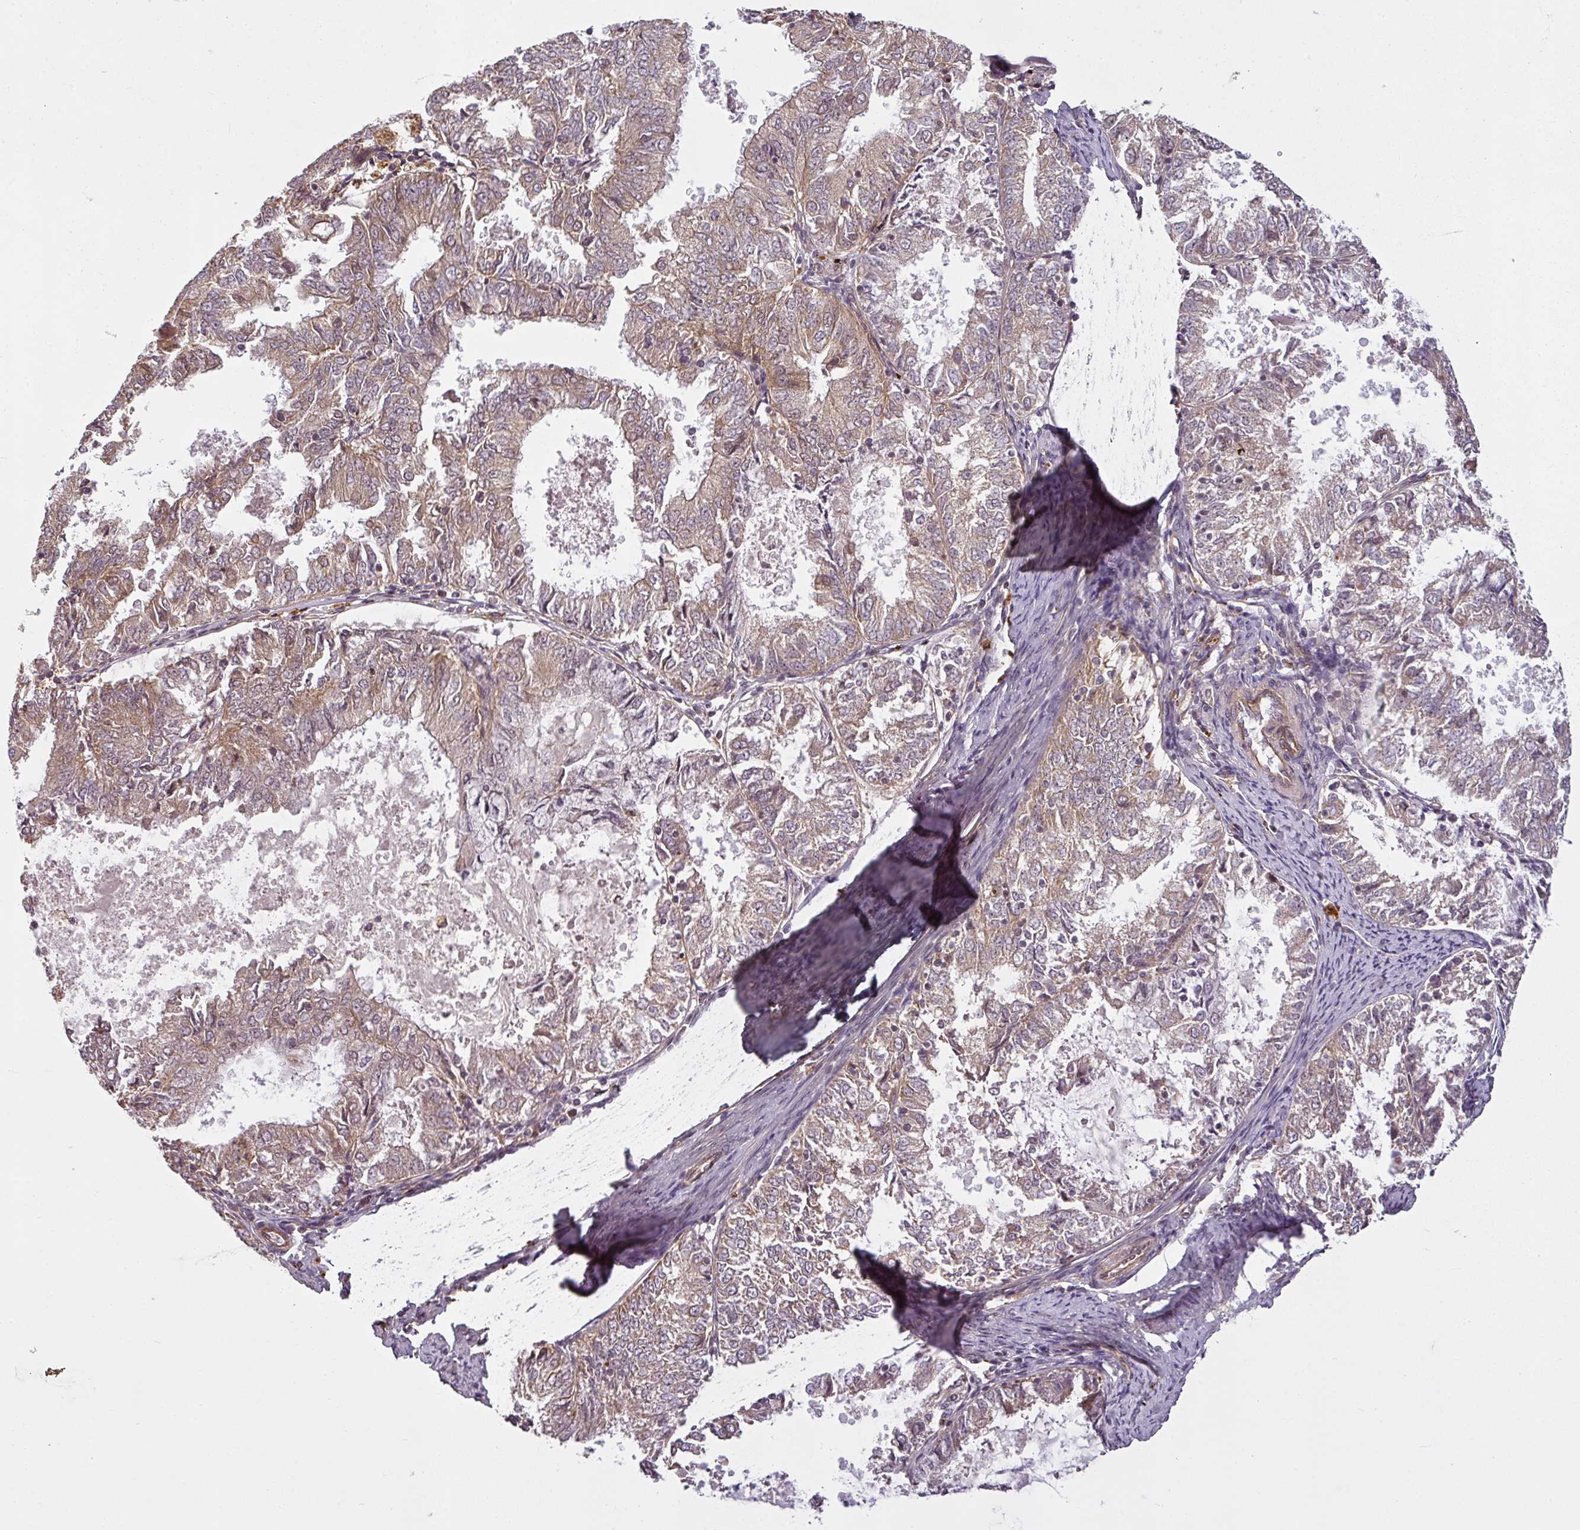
{"staining": {"intensity": "weak", "quantity": ">75%", "location": "cytoplasmic/membranous"}, "tissue": "endometrial cancer", "cell_type": "Tumor cells", "image_type": "cancer", "snomed": [{"axis": "morphology", "description": "Adenocarcinoma, NOS"}, {"axis": "topography", "description": "Endometrium"}], "caption": "An immunohistochemistry micrograph of neoplastic tissue is shown. Protein staining in brown labels weak cytoplasmic/membranous positivity in adenocarcinoma (endometrial) within tumor cells.", "gene": "DIMT1", "patient": {"sex": "female", "age": 57}}